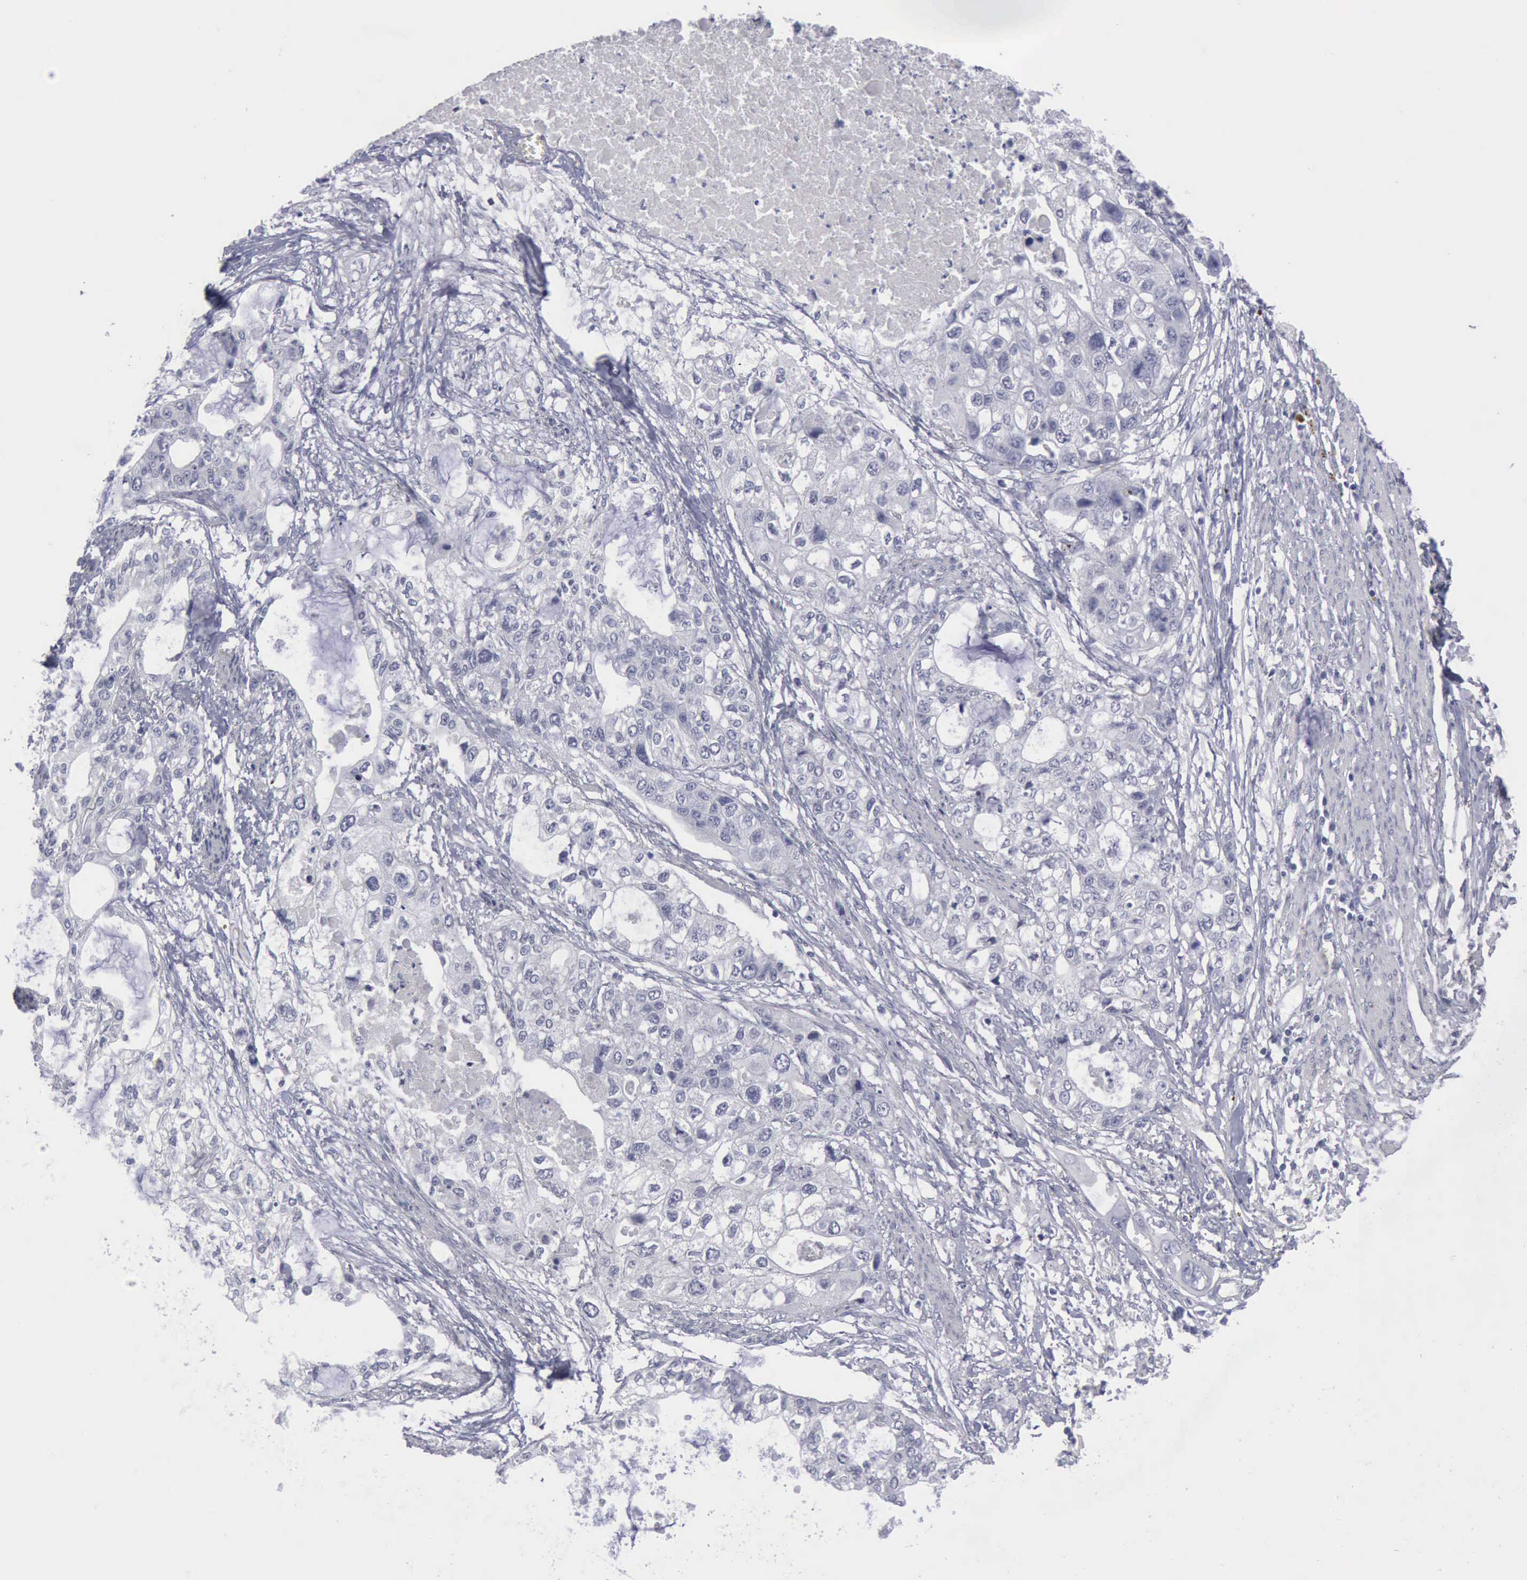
{"staining": {"intensity": "negative", "quantity": "none", "location": "none"}, "tissue": "stomach cancer", "cell_type": "Tumor cells", "image_type": "cancer", "snomed": [{"axis": "morphology", "description": "Adenocarcinoma, NOS"}, {"axis": "topography", "description": "Stomach, upper"}], "caption": "Micrograph shows no protein staining in tumor cells of stomach cancer tissue.", "gene": "KRT13", "patient": {"sex": "female", "age": 52}}